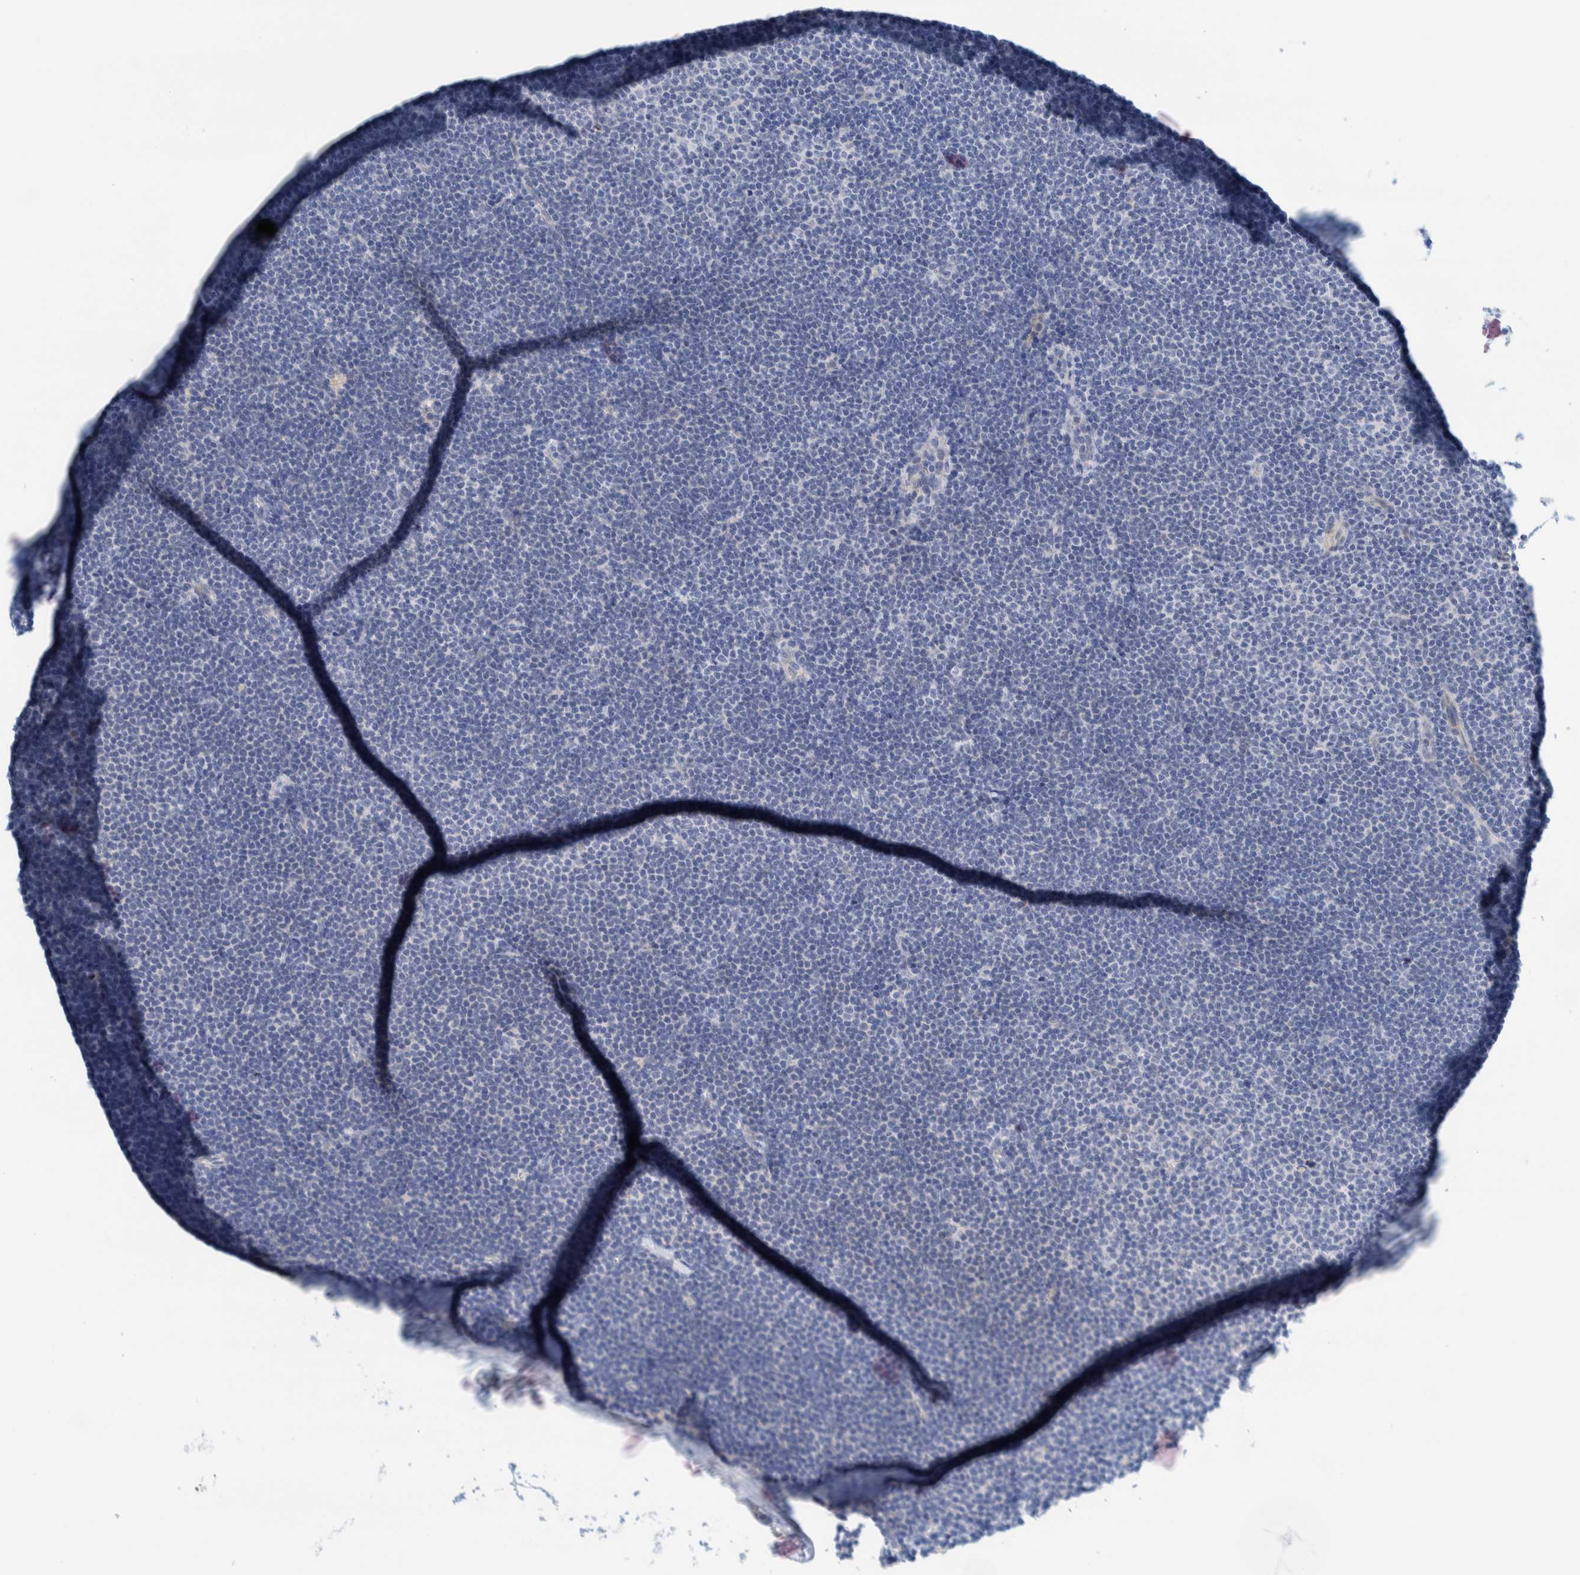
{"staining": {"intensity": "negative", "quantity": "none", "location": "none"}, "tissue": "lymphoma", "cell_type": "Tumor cells", "image_type": "cancer", "snomed": [{"axis": "morphology", "description": "Malignant lymphoma, non-Hodgkin's type, Low grade"}, {"axis": "topography", "description": "Lymph node"}], "caption": "Tumor cells are negative for protein expression in human lymphoma.", "gene": "MOG", "patient": {"sex": "female", "age": 53}}